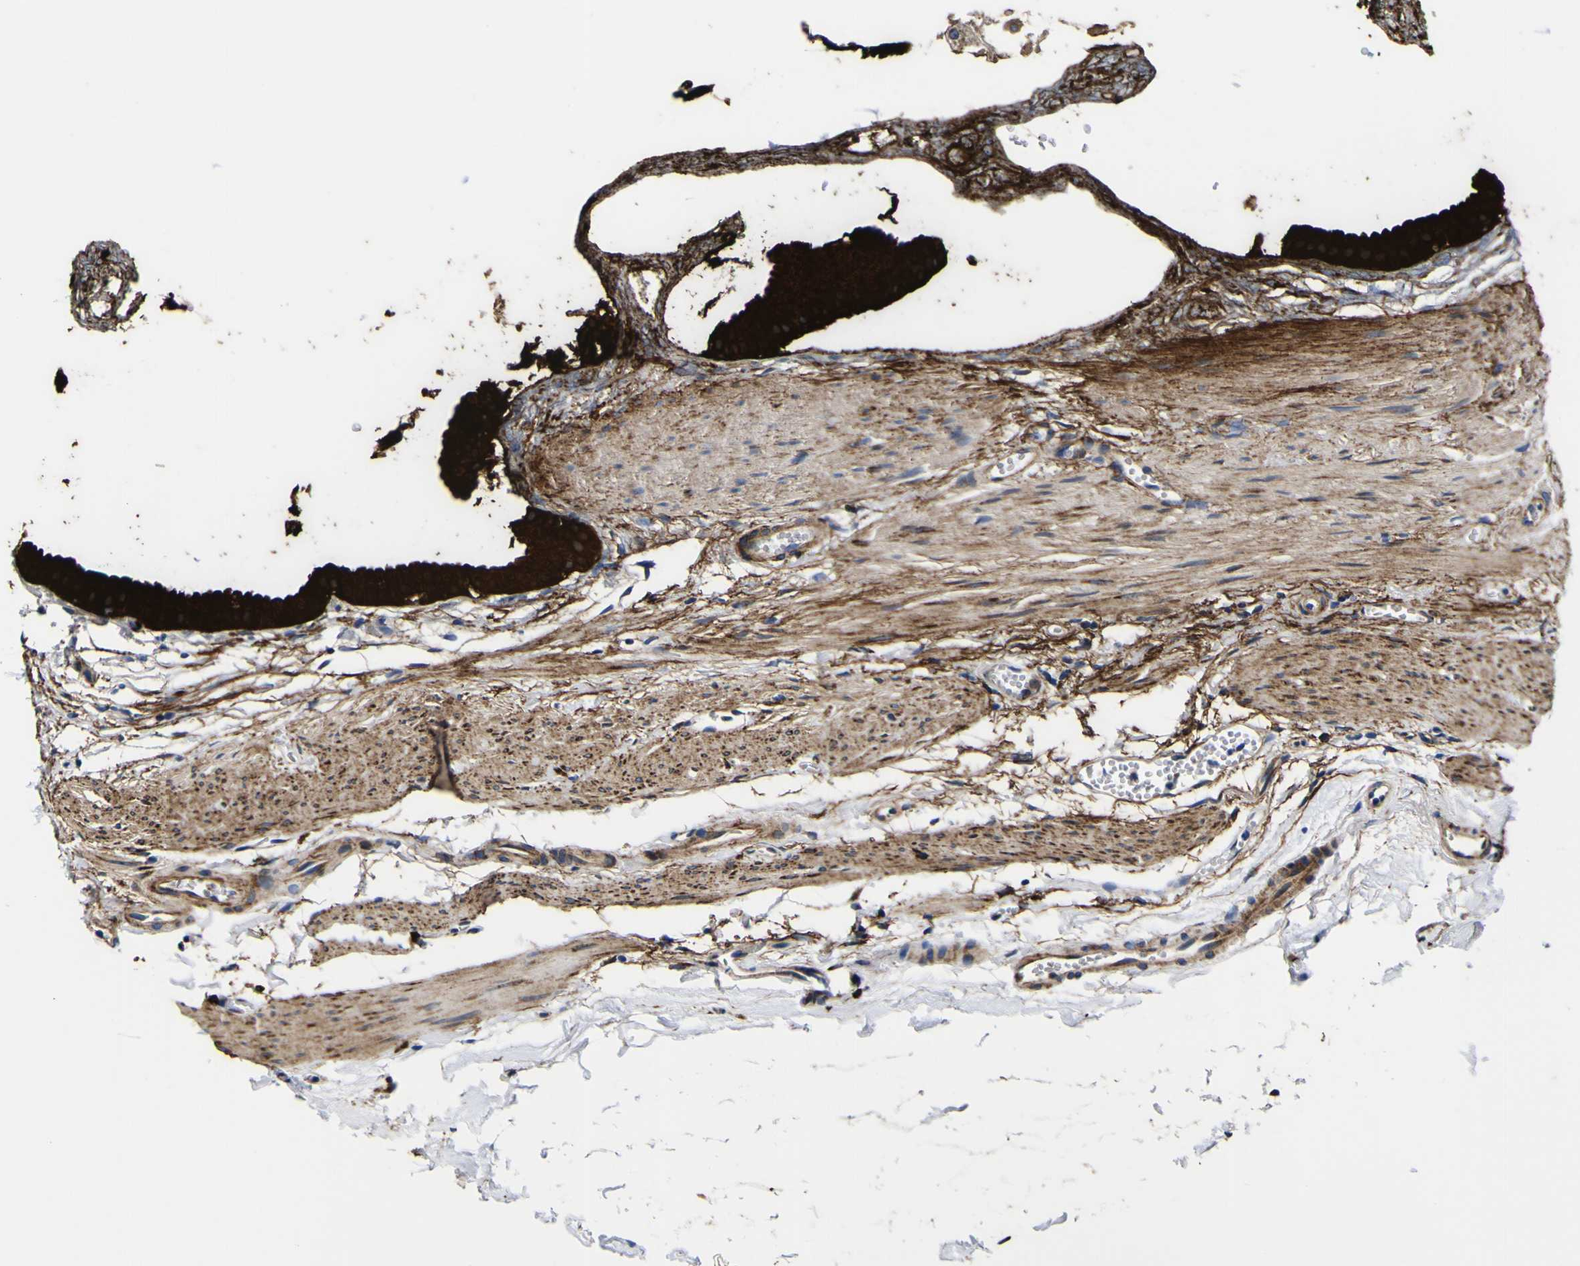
{"staining": {"intensity": "strong", "quantity": ">75%", "location": "cytoplasmic/membranous"}, "tissue": "gallbladder", "cell_type": "Glandular cells", "image_type": "normal", "snomed": [{"axis": "morphology", "description": "Normal tissue, NOS"}, {"axis": "topography", "description": "Gallbladder"}], "caption": "This micrograph reveals unremarkable gallbladder stained with immunohistochemistry to label a protein in brown. The cytoplasmic/membranous of glandular cells show strong positivity for the protein. Nuclei are counter-stained blue.", "gene": "SCD", "patient": {"sex": "female", "age": 64}}